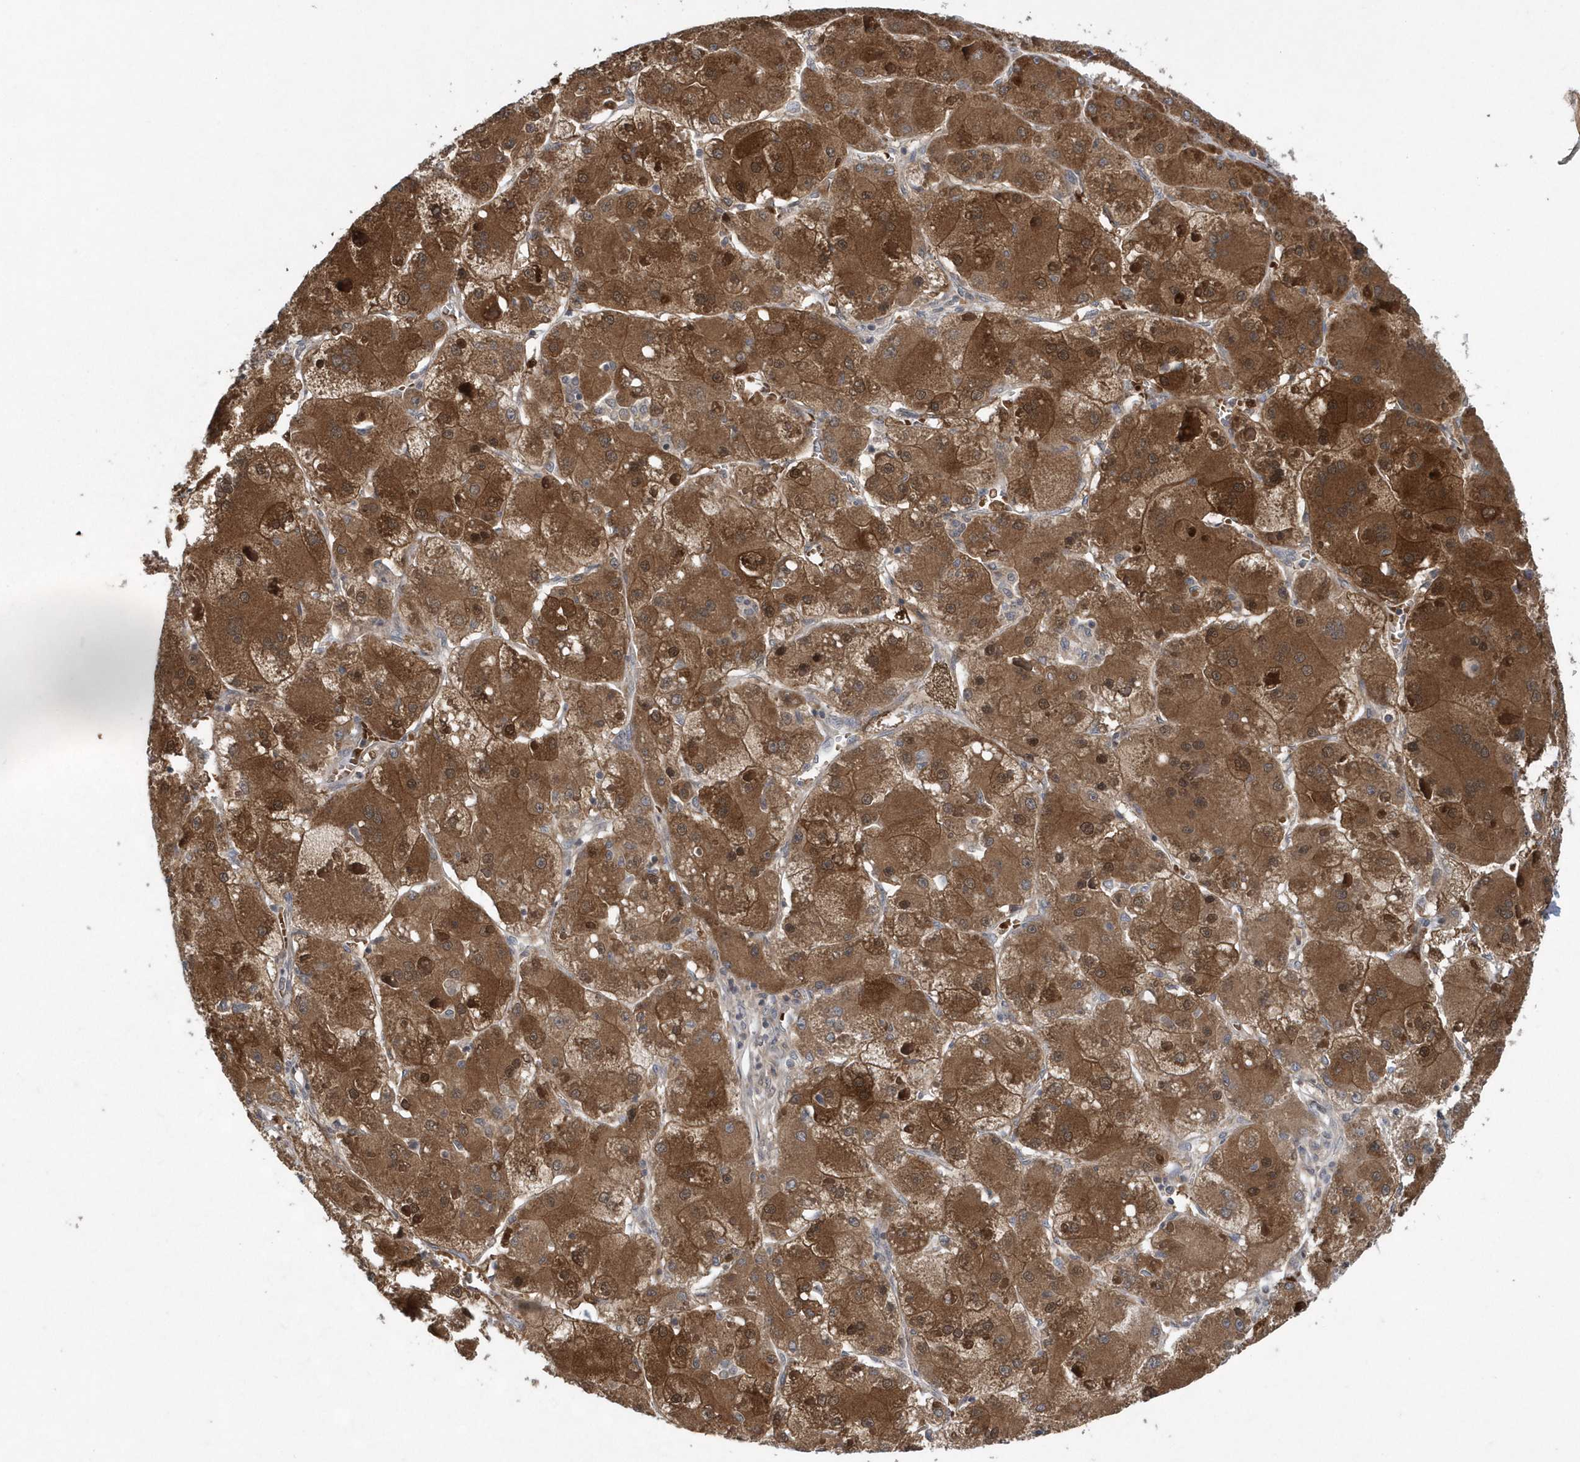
{"staining": {"intensity": "strong", "quantity": ">75%", "location": "cytoplasmic/membranous"}, "tissue": "liver cancer", "cell_type": "Tumor cells", "image_type": "cancer", "snomed": [{"axis": "morphology", "description": "Carcinoma, Hepatocellular, NOS"}, {"axis": "topography", "description": "Liver"}], "caption": "A high amount of strong cytoplasmic/membranous staining is seen in about >75% of tumor cells in liver hepatocellular carcinoma tissue.", "gene": "HMGCS1", "patient": {"sex": "female", "age": 73}}